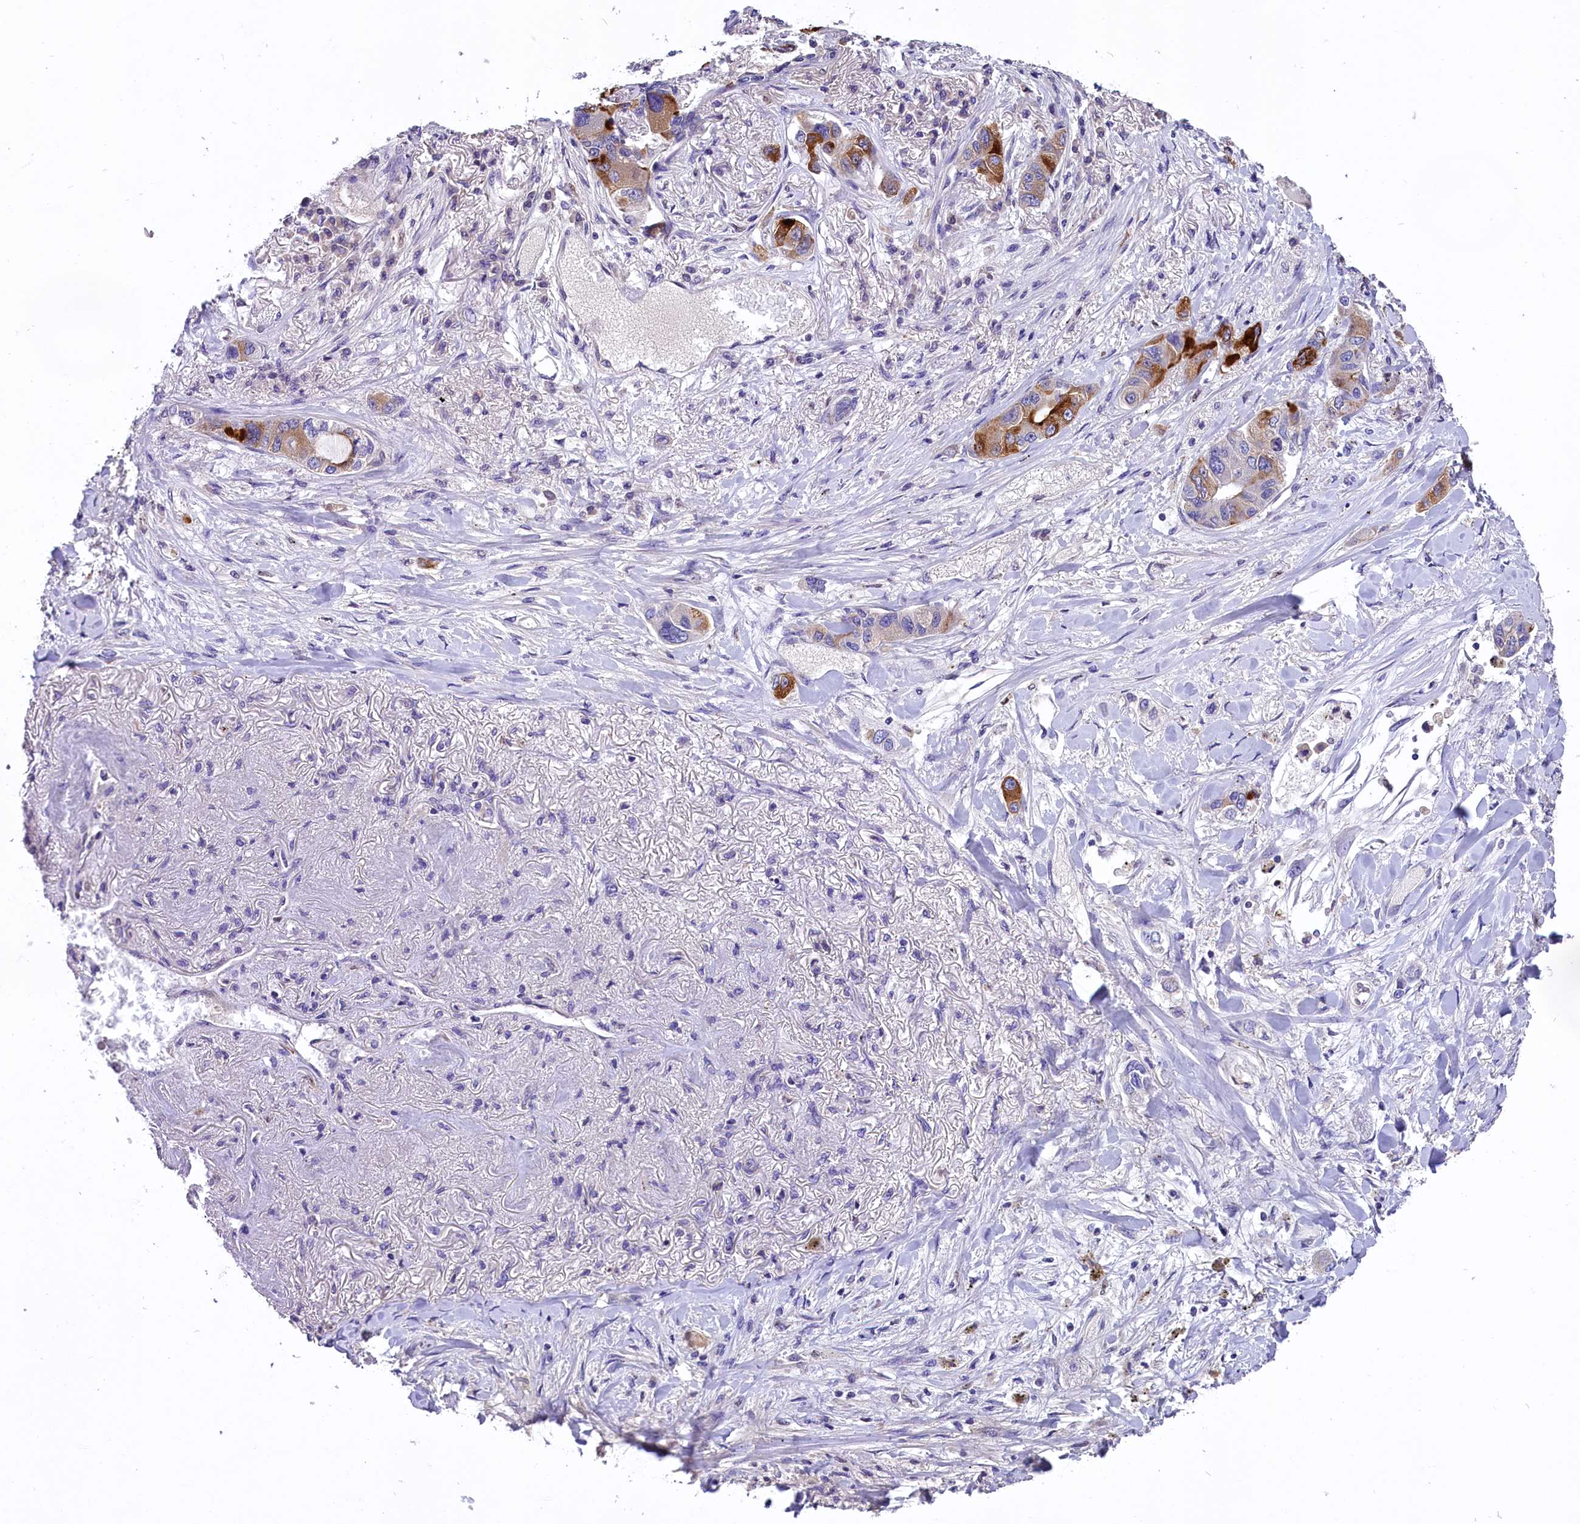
{"staining": {"intensity": "strong", "quantity": "<25%", "location": "cytoplasmic/membranous"}, "tissue": "lung cancer", "cell_type": "Tumor cells", "image_type": "cancer", "snomed": [{"axis": "morphology", "description": "Adenocarcinoma, NOS"}, {"axis": "topography", "description": "Lung"}], "caption": "A high-resolution micrograph shows immunohistochemistry (IHC) staining of adenocarcinoma (lung), which displays strong cytoplasmic/membranous positivity in about <25% of tumor cells. The protein is shown in brown color, while the nuclei are stained blue.", "gene": "BTBD9", "patient": {"sex": "male", "age": 49}}